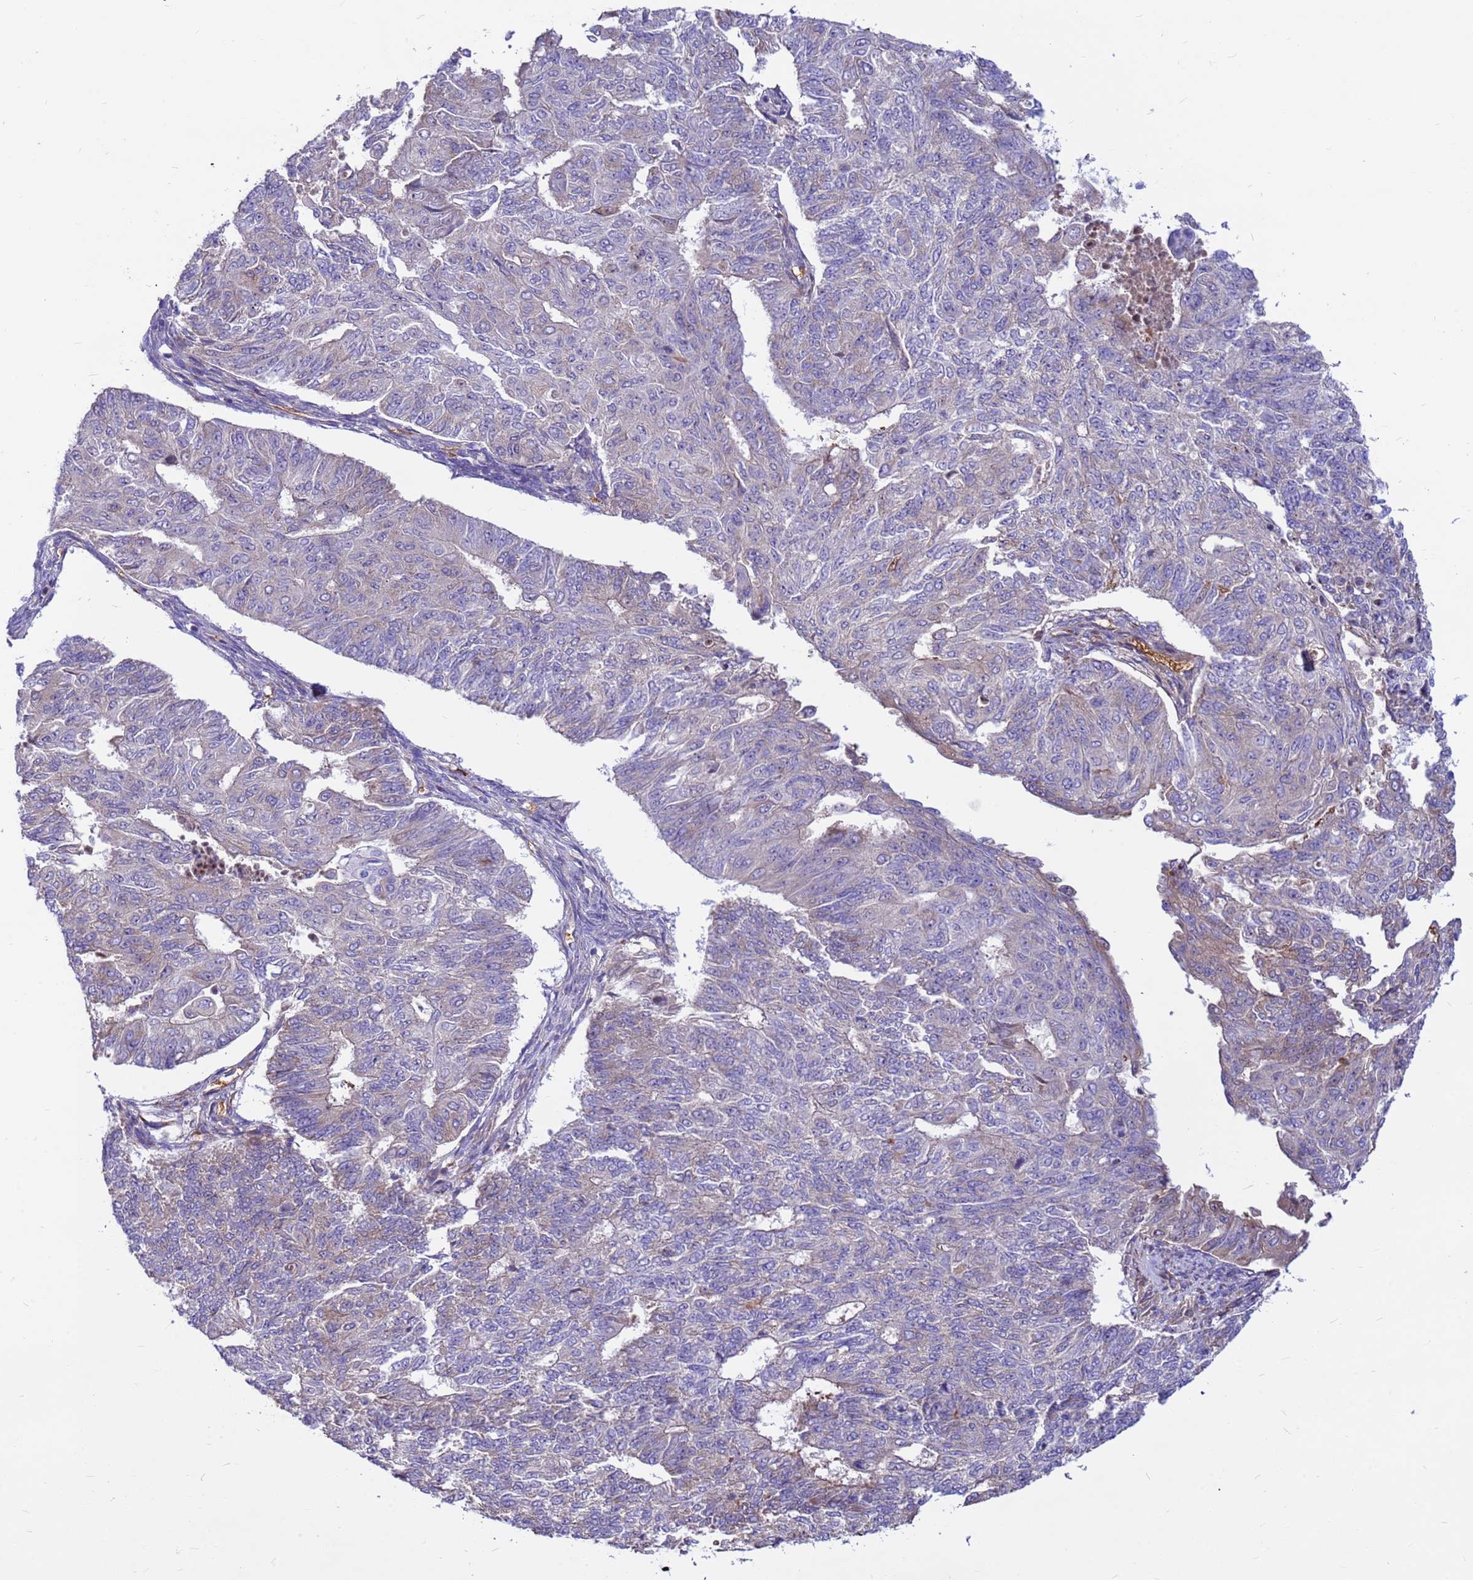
{"staining": {"intensity": "weak", "quantity": "<25%", "location": "cytoplasmic/membranous"}, "tissue": "endometrial cancer", "cell_type": "Tumor cells", "image_type": "cancer", "snomed": [{"axis": "morphology", "description": "Adenocarcinoma, NOS"}, {"axis": "topography", "description": "Endometrium"}], "caption": "A micrograph of human endometrial cancer is negative for staining in tumor cells.", "gene": "ZNF669", "patient": {"sex": "female", "age": 32}}